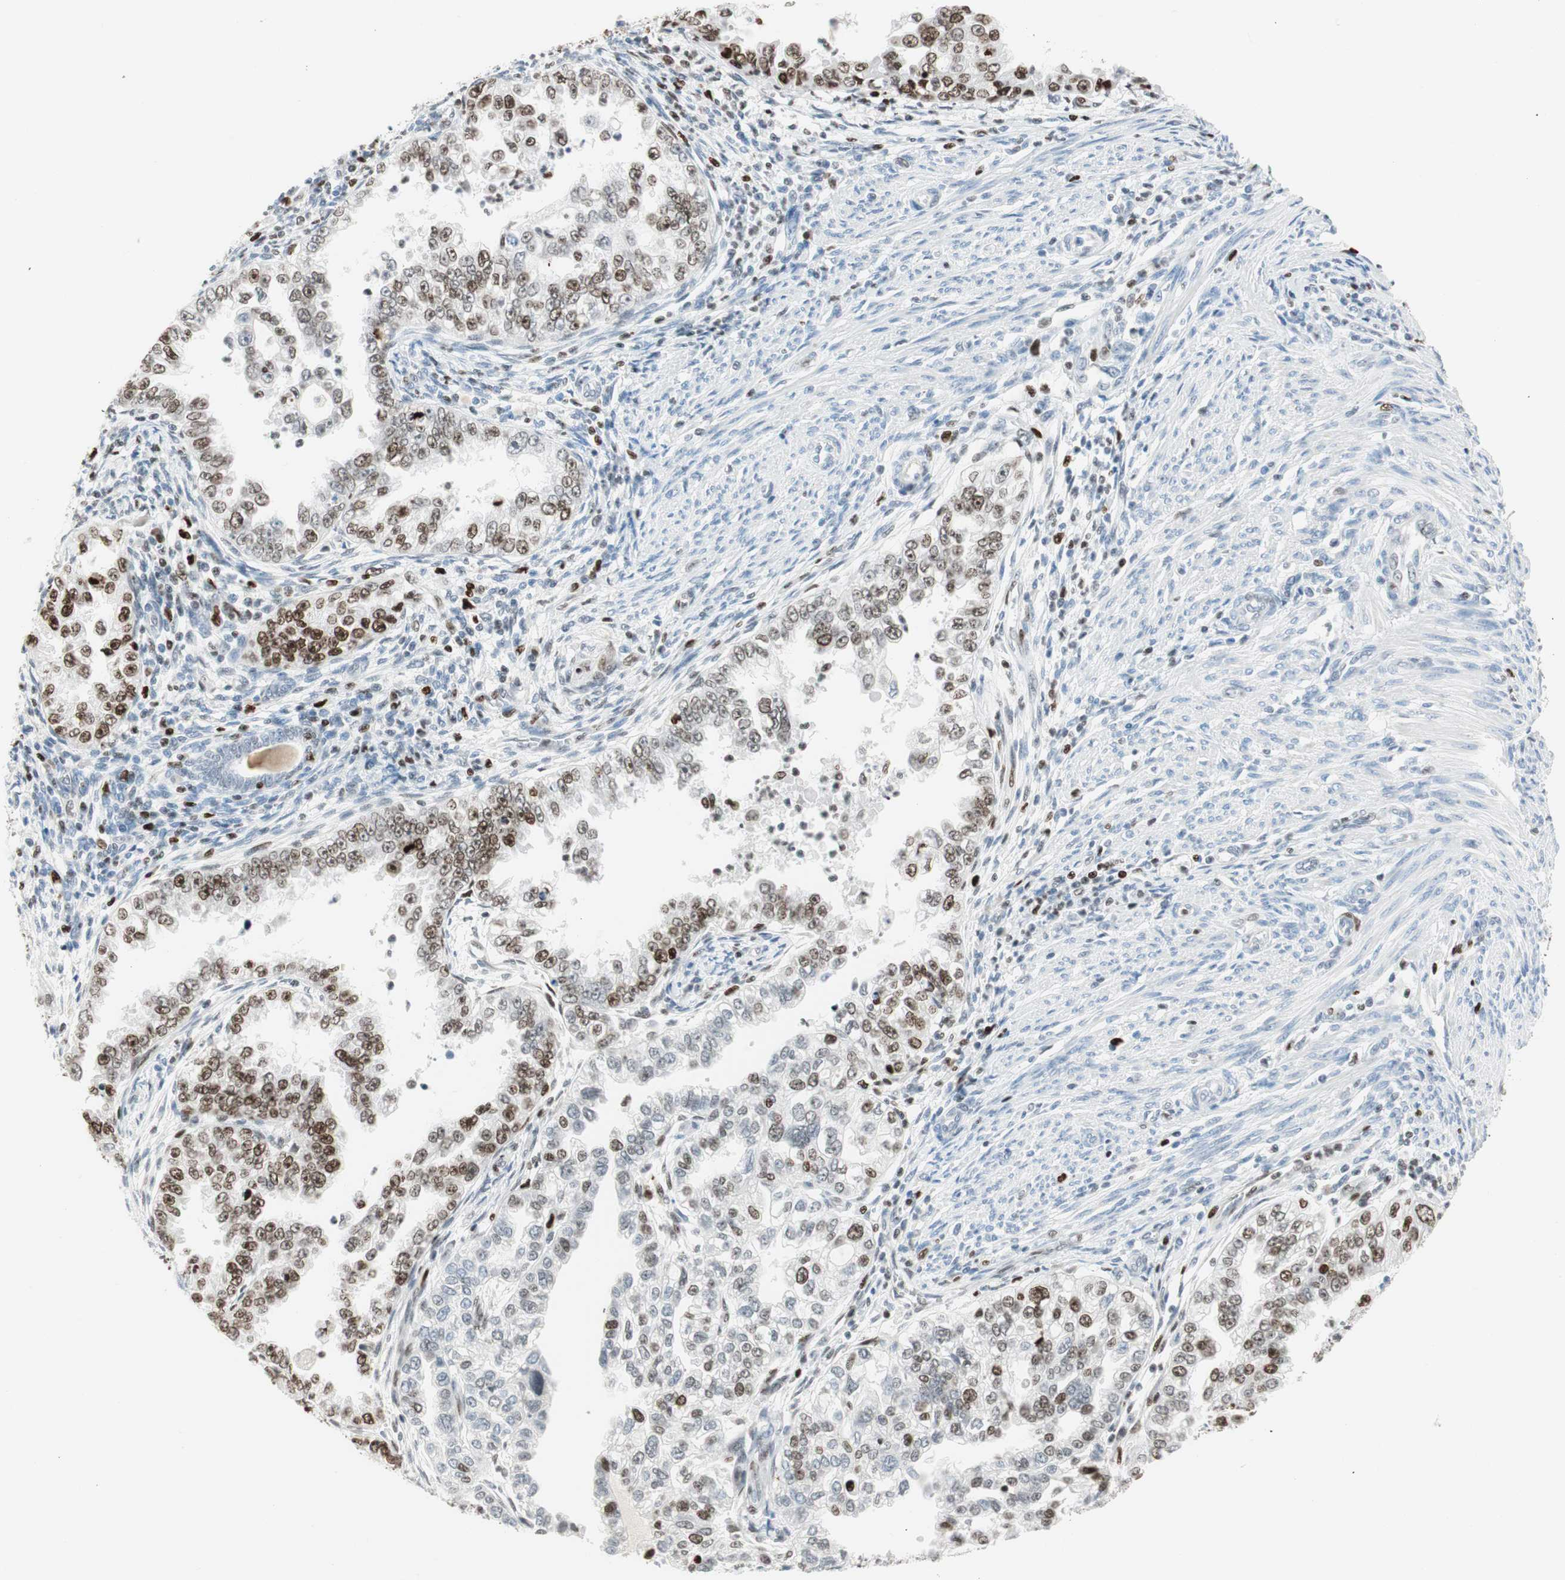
{"staining": {"intensity": "moderate", "quantity": "25%-75%", "location": "nuclear"}, "tissue": "endometrial cancer", "cell_type": "Tumor cells", "image_type": "cancer", "snomed": [{"axis": "morphology", "description": "Adenocarcinoma, NOS"}, {"axis": "topography", "description": "Endometrium"}], "caption": "Tumor cells reveal medium levels of moderate nuclear expression in approximately 25%-75% of cells in adenocarcinoma (endometrial).", "gene": "EZH2", "patient": {"sex": "female", "age": 85}}